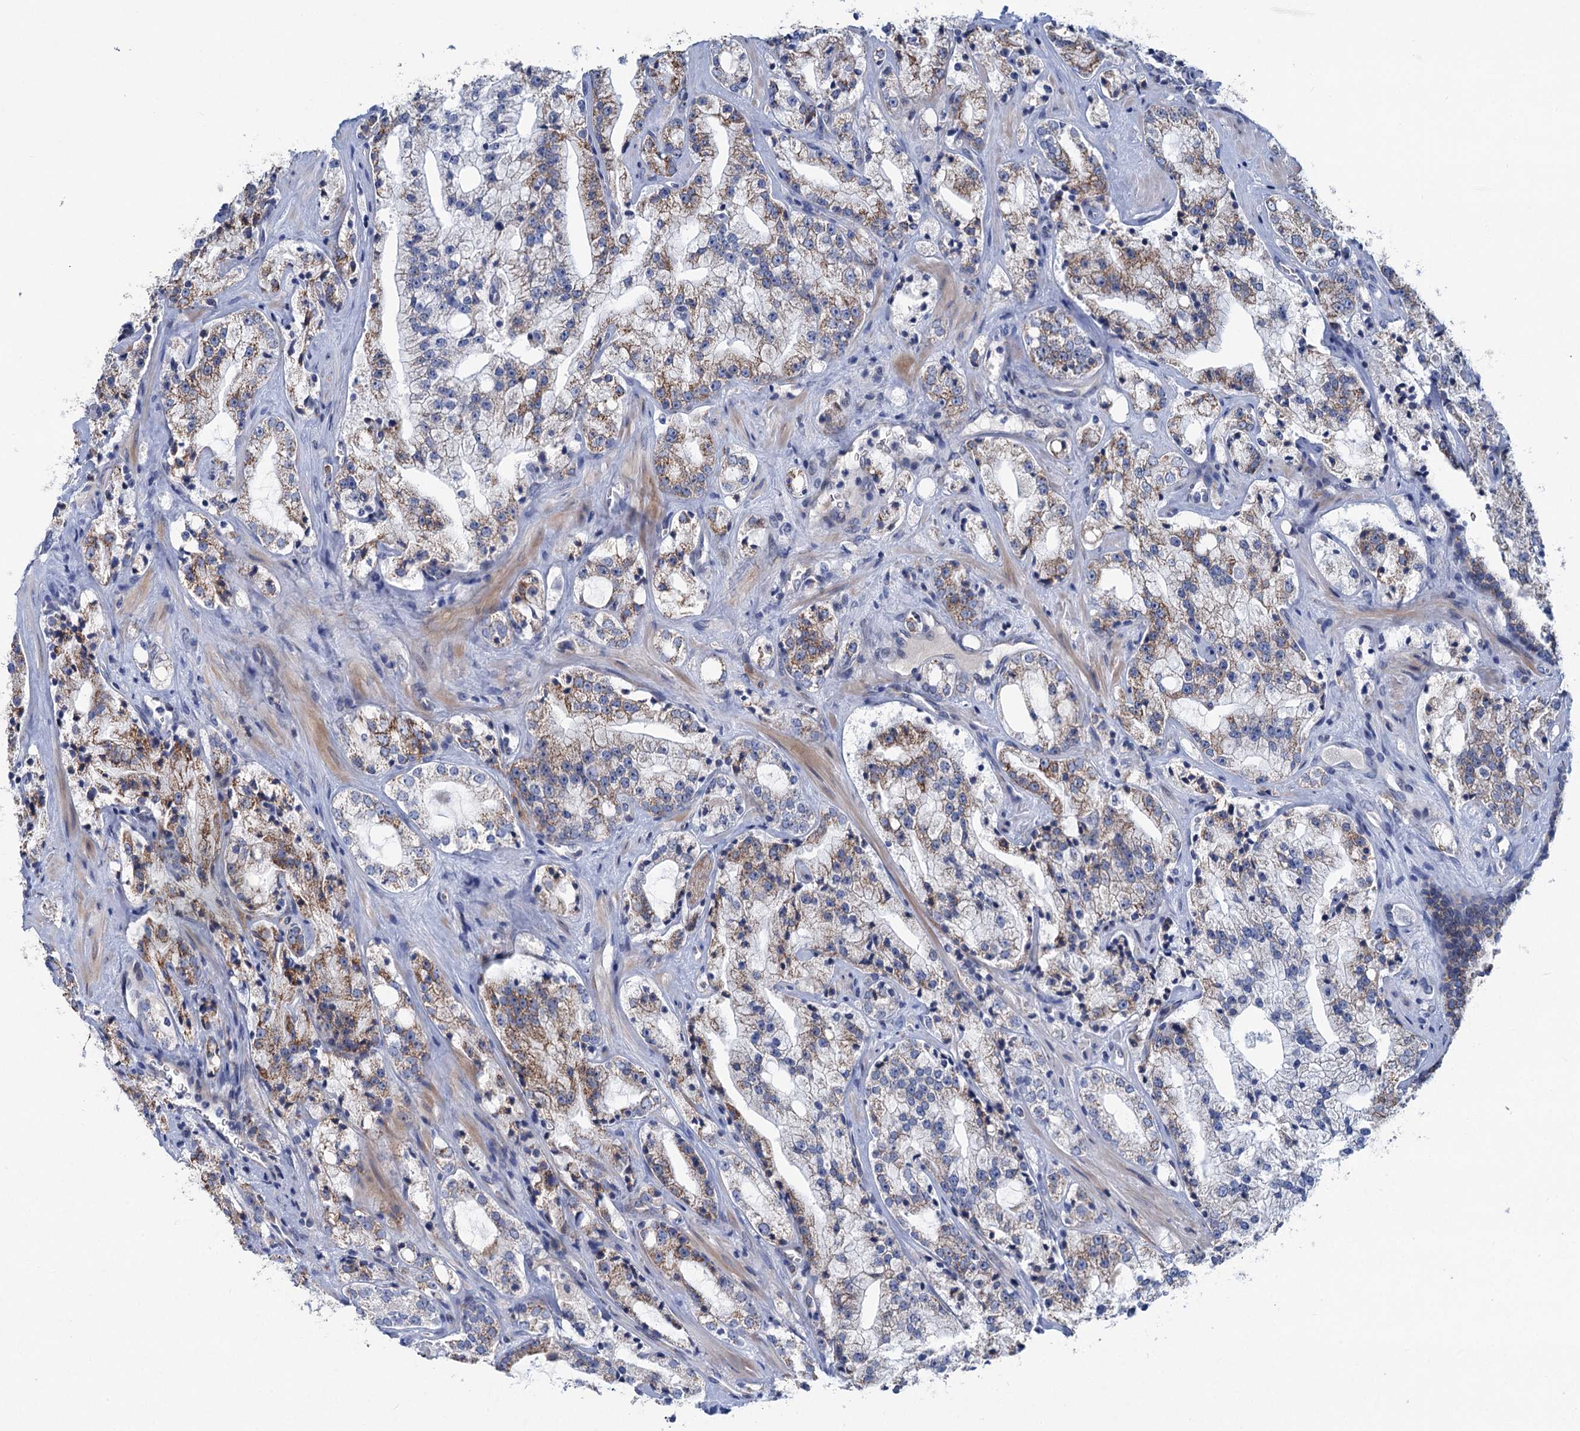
{"staining": {"intensity": "moderate", "quantity": "25%-75%", "location": "cytoplasmic/membranous"}, "tissue": "prostate cancer", "cell_type": "Tumor cells", "image_type": "cancer", "snomed": [{"axis": "morphology", "description": "Adenocarcinoma, High grade"}, {"axis": "topography", "description": "Prostate"}], "caption": "A micrograph showing moderate cytoplasmic/membranous expression in approximately 25%-75% of tumor cells in adenocarcinoma (high-grade) (prostate), as visualized by brown immunohistochemical staining.", "gene": "CHDH", "patient": {"sex": "male", "age": 64}}